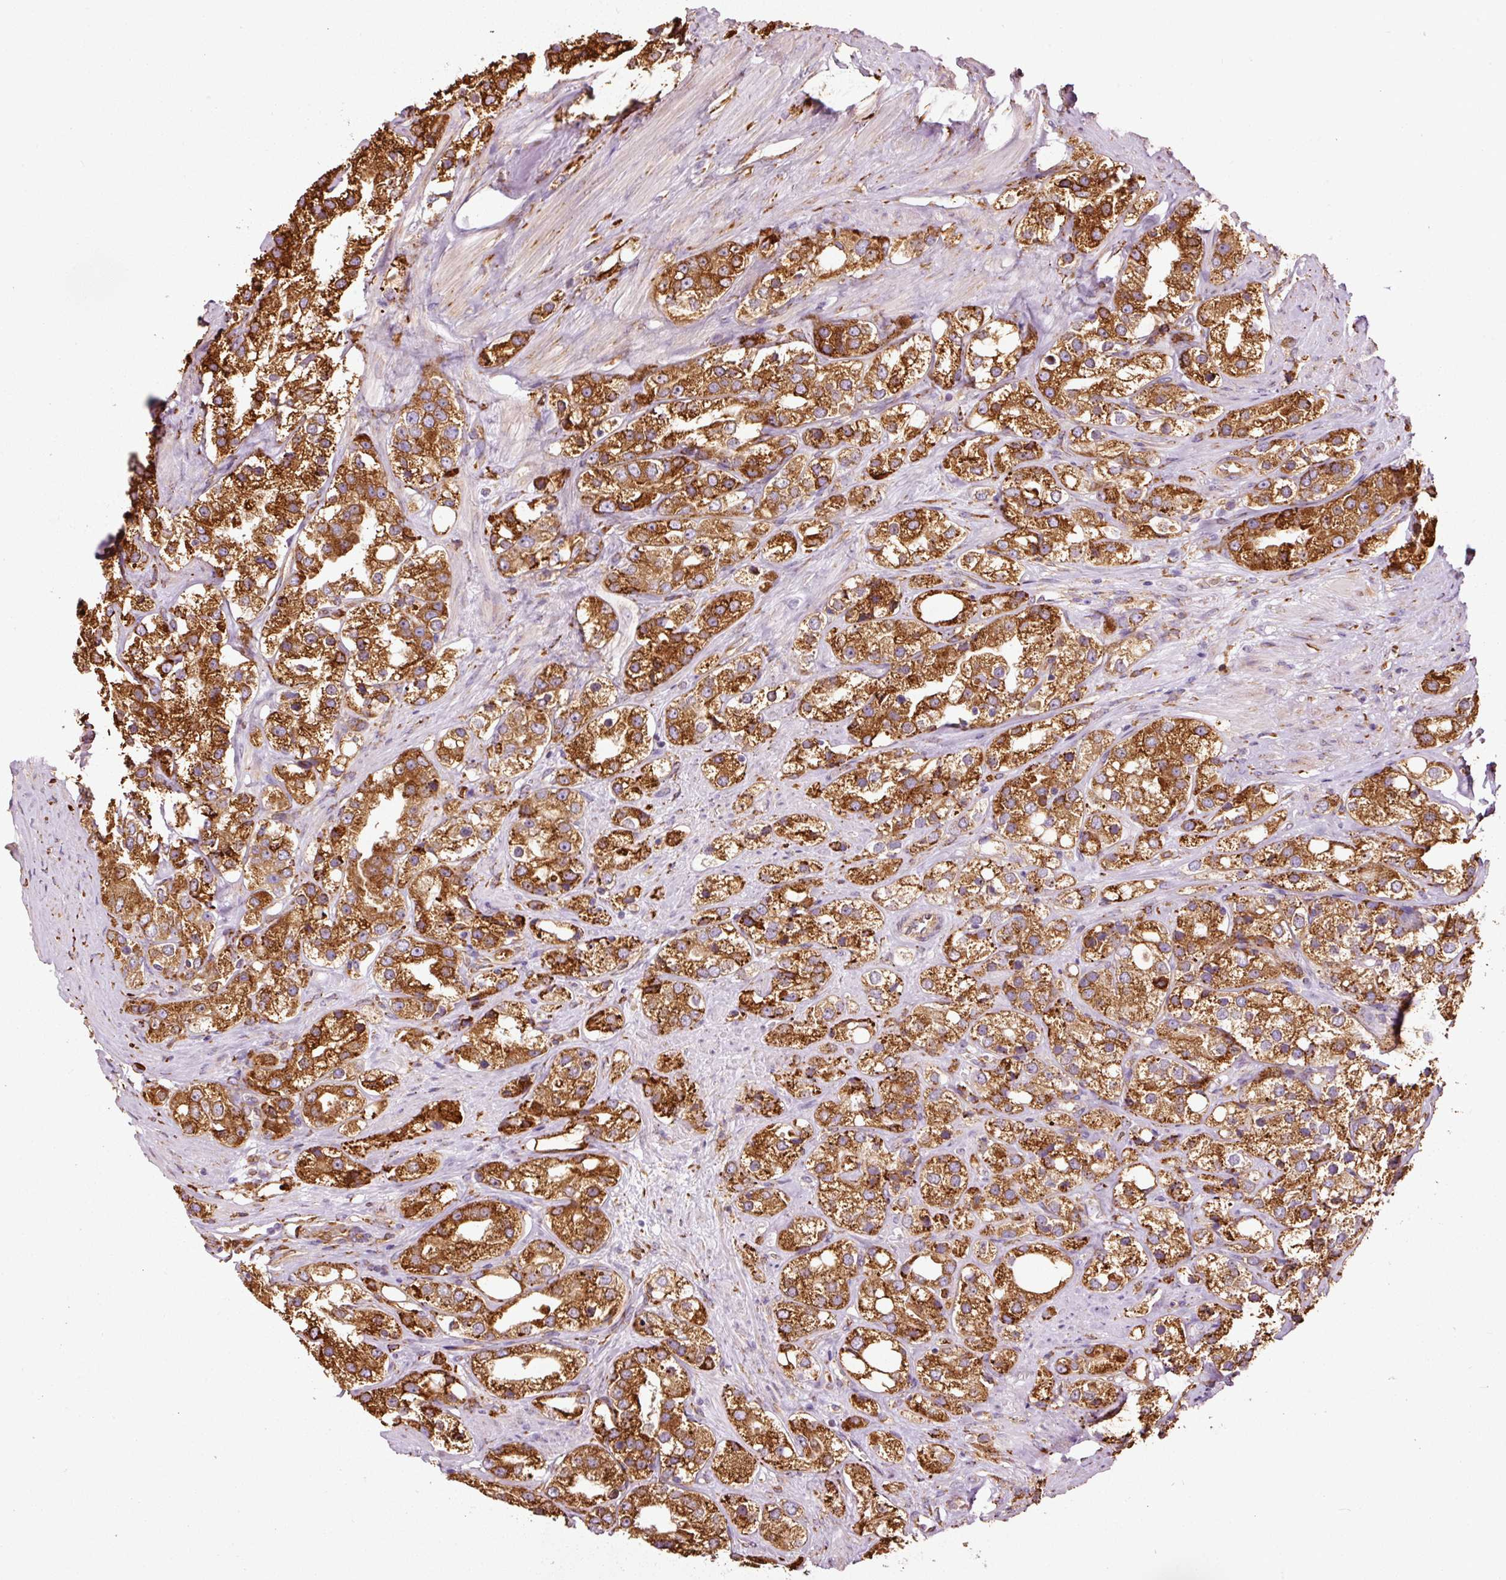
{"staining": {"intensity": "strong", "quantity": ">75%", "location": "cytoplasmic/membranous"}, "tissue": "prostate cancer", "cell_type": "Tumor cells", "image_type": "cancer", "snomed": [{"axis": "morphology", "description": "Adenocarcinoma, NOS"}, {"axis": "topography", "description": "Prostate"}], "caption": "Immunohistochemical staining of prostate cancer (adenocarcinoma) displays strong cytoplasmic/membranous protein staining in approximately >75% of tumor cells.", "gene": "KLC1", "patient": {"sex": "male", "age": 79}}